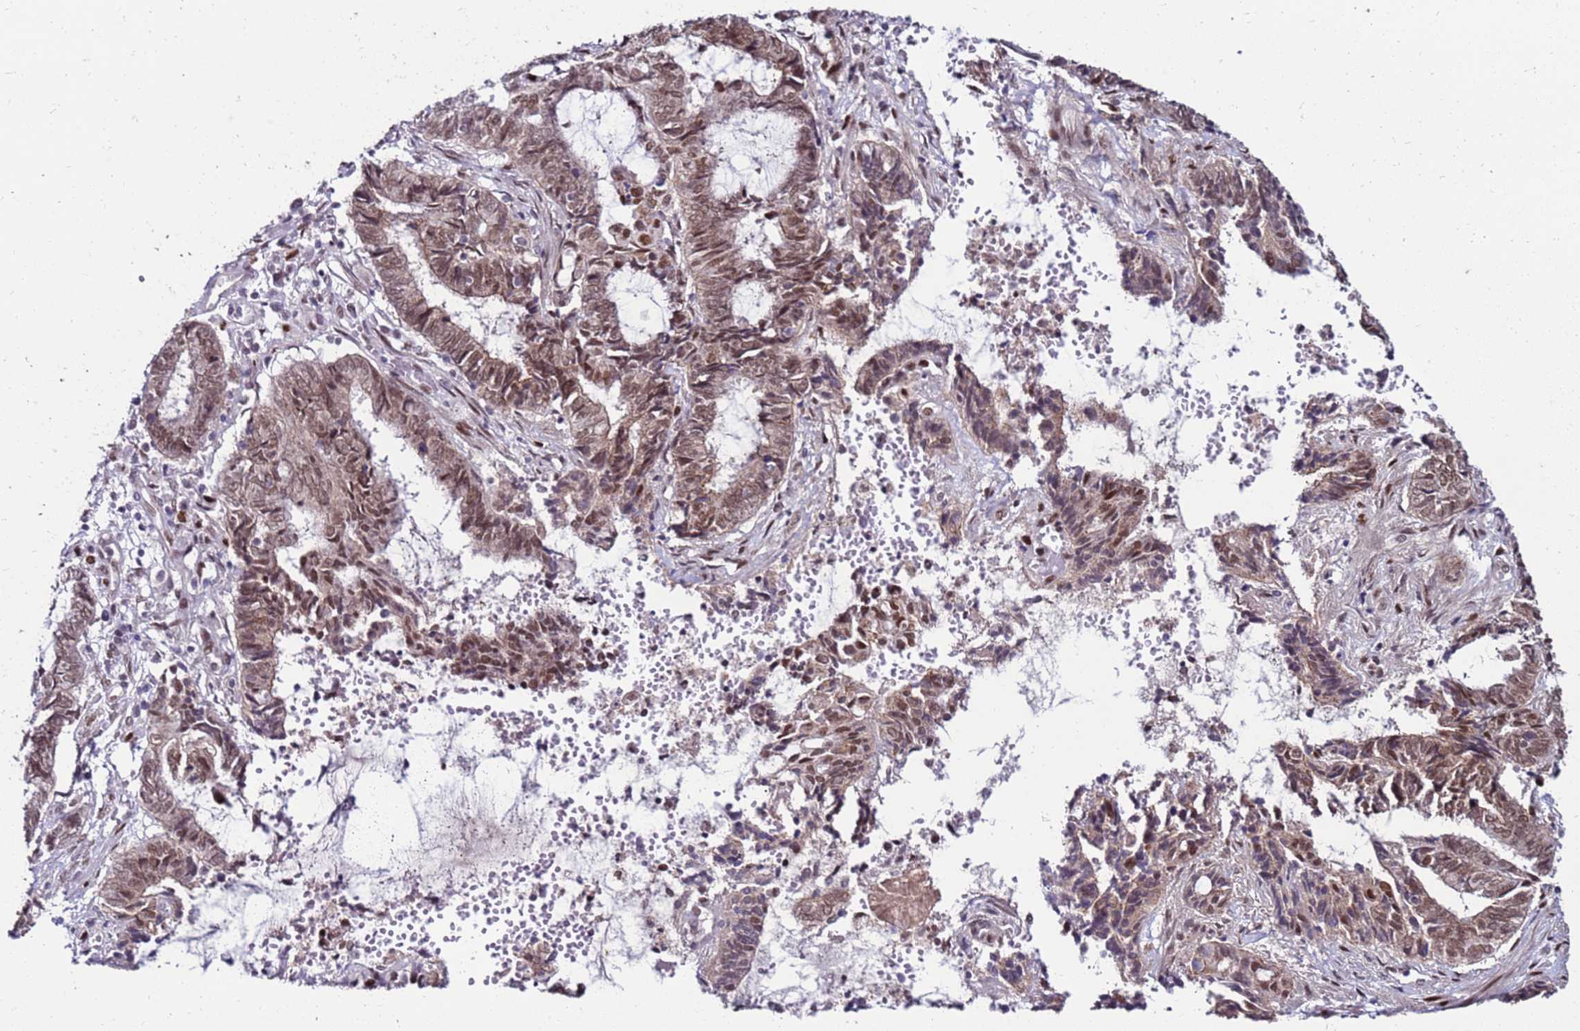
{"staining": {"intensity": "moderate", "quantity": ">75%", "location": "nuclear"}, "tissue": "endometrial cancer", "cell_type": "Tumor cells", "image_type": "cancer", "snomed": [{"axis": "morphology", "description": "Adenocarcinoma, NOS"}, {"axis": "topography", "description": "Uterus"}, {"axis": "topography", "description": "Endometrium"}], "caption": "Human endometrial adenocarcinoma stained with a protein marker displays moderate staining in tumor cells.", "gene": "KPNA4", "patient": {"sex": "female", "age": 70}}